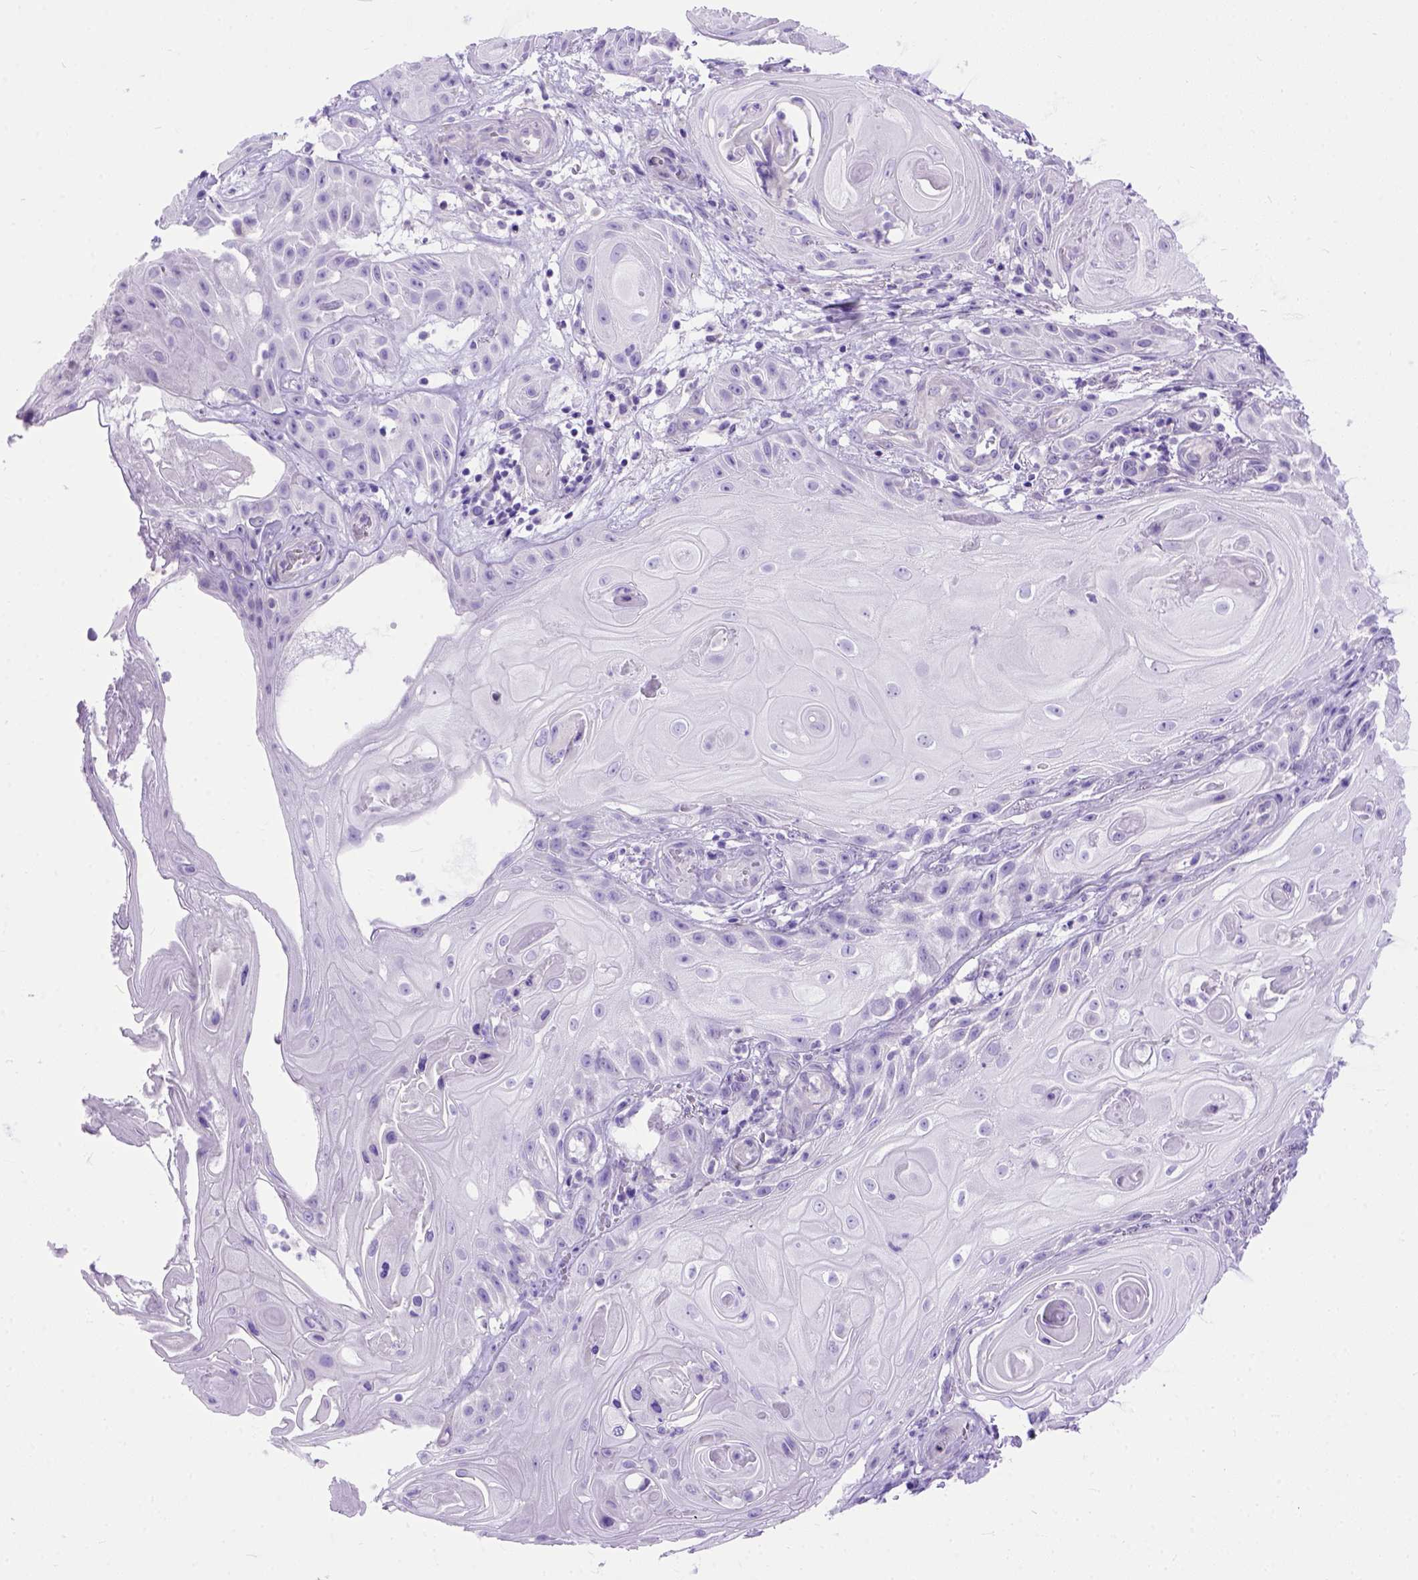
{"staining": {"intensity": "negative", "quantity": "none", "location": "none"}, "tissue": "skin cancer", "cell_type": "Tumor cells", "image_type": "cancer", "snomed": [{"axis": "morphology", "description": "Squamous cell carcinoma, NOS"}, {"axis": "topography", "description": "Skin"}], "caption": "Tumor cells are negative for brown protein staining in squamous cell carcinoma (skin).", "gene": "ODAD3", "patient": {"sex": "male", "age": 62}}